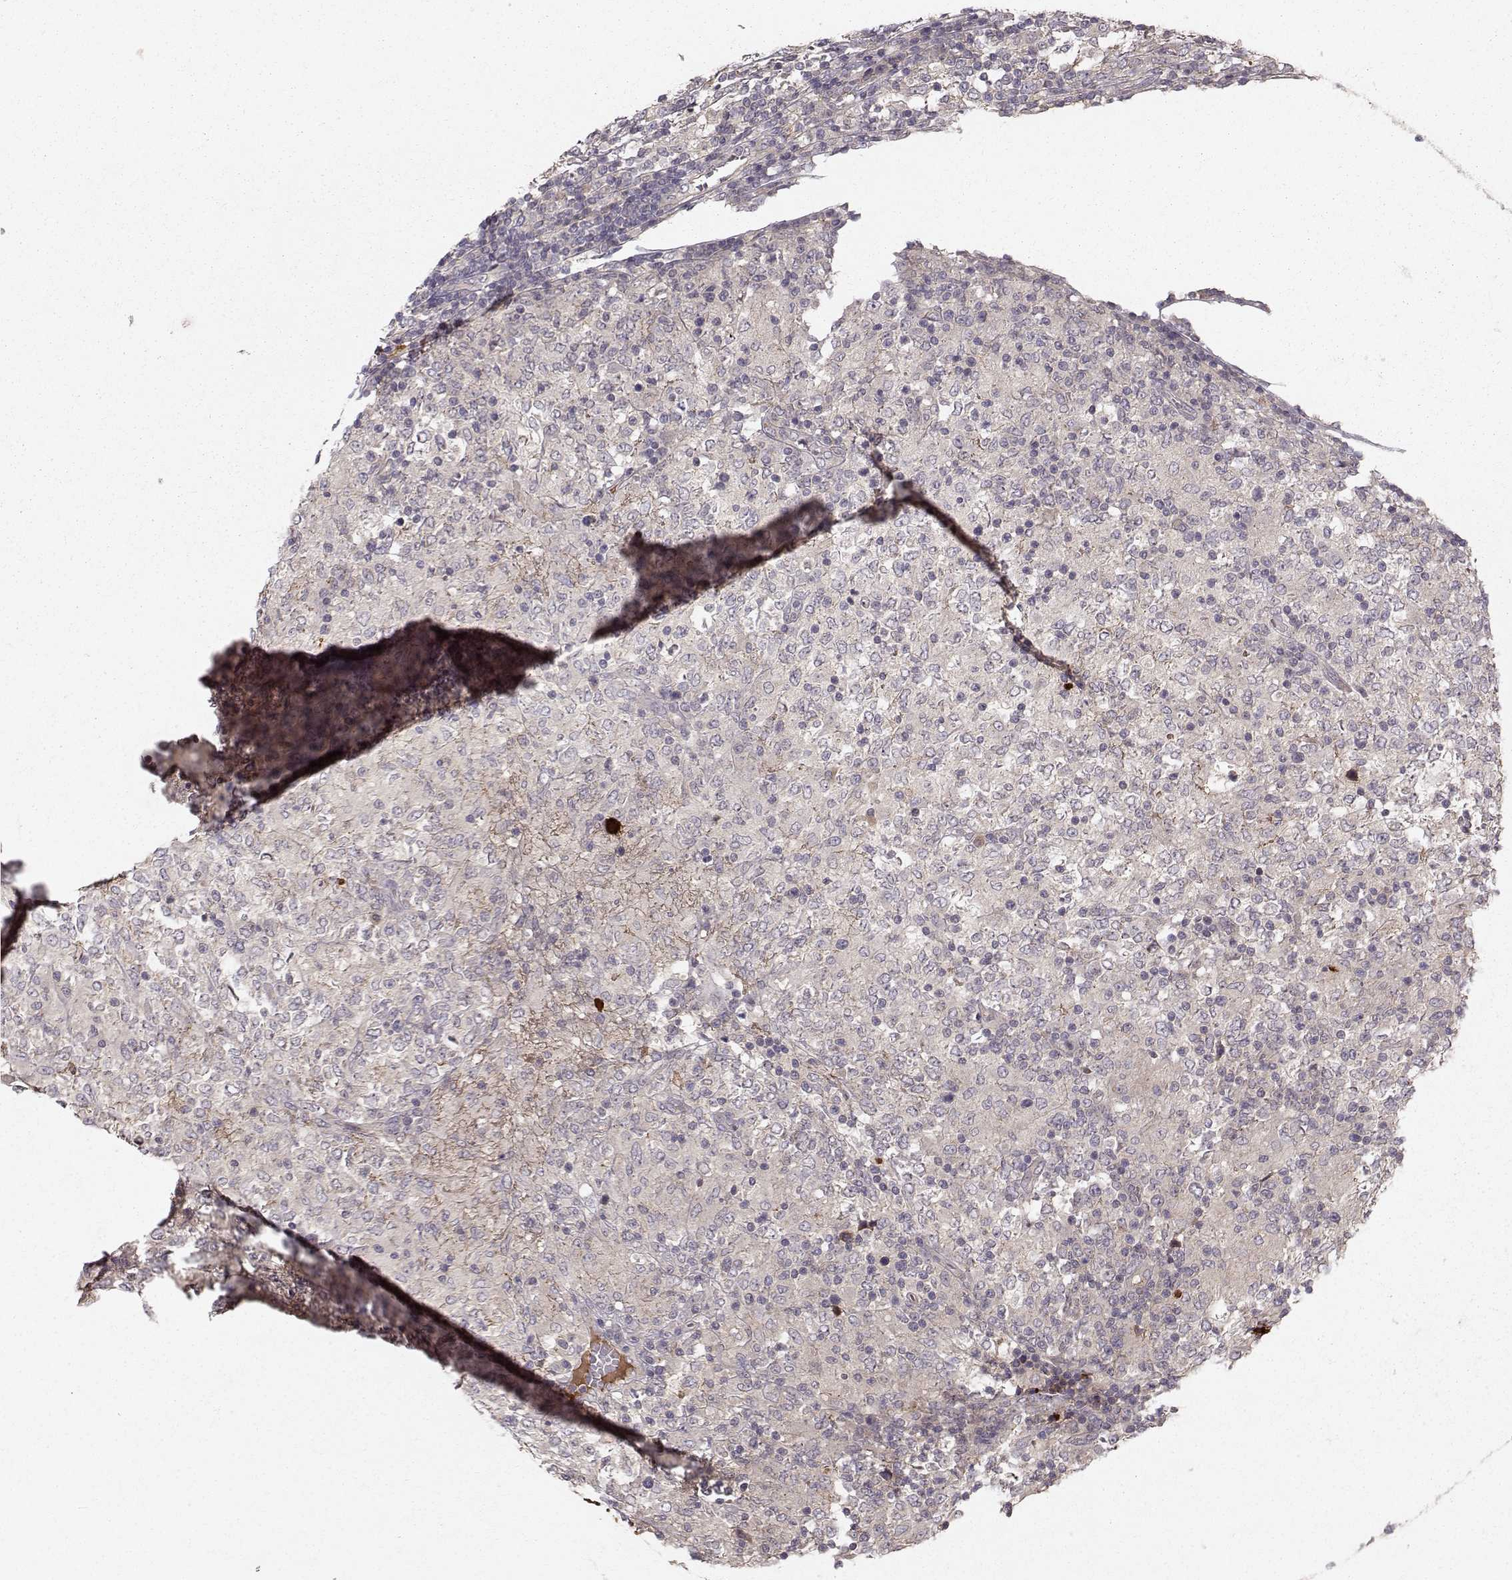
{"staining": {"intensity": "negative", "quantity": "none", "location": "none"}, "tissue": "lymphoma", "cell_type": "Tumor cells", "image_type": "cancer", "snomed": [{"axis": "morphology", "description": "Malignant lymphoma, non-Hodgkin's type, High grade"}, {"axis": "topography", "description": "Lymph node"}], "caption": "DAB immunohistochemical staining of human malignant lymphoma, non-Hodgkin's type (high-grade) demonstrates no significant positivity in tumor cells.", "gene": "WNT6", "patient": {"sex": "female", "age": 84}}